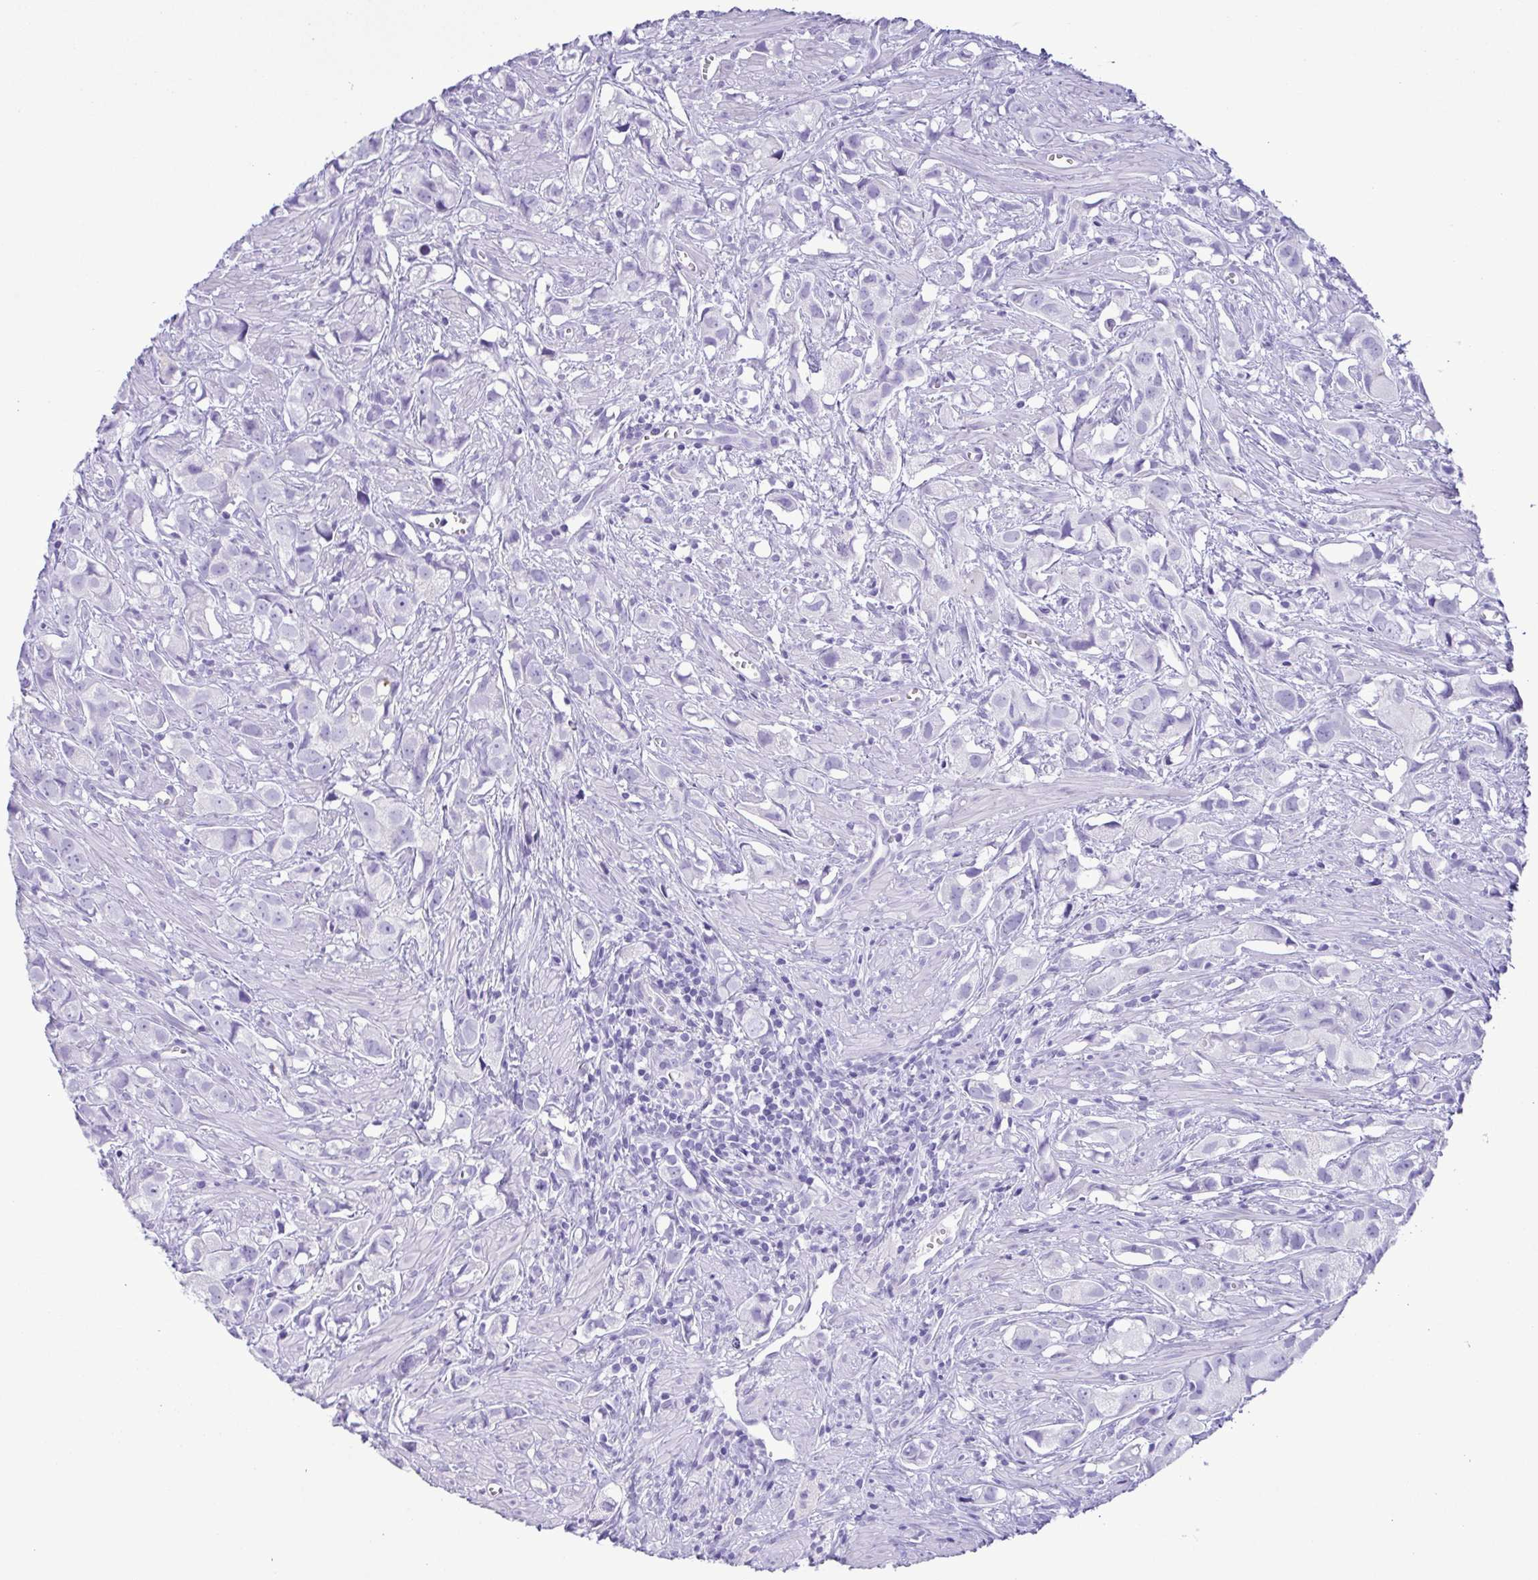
{"staining": {"intensity": "negative", "quantity": "none", "location": "none"}, "tissue": "prostate cancer", "cell_type": "Tumor cells", "image_type": "cancer", "snomed": [{"axis": "morphology", "description": "Adenocarcinoma, High grade"}, {"axis": "topography", "description": "Prostate"}], "caption": "Human prostate cancer stained for a protein using IHC displays no staining in tumor cells.", "gene": "OVGP1", "patient": {"sex": "male", "age": 58}}